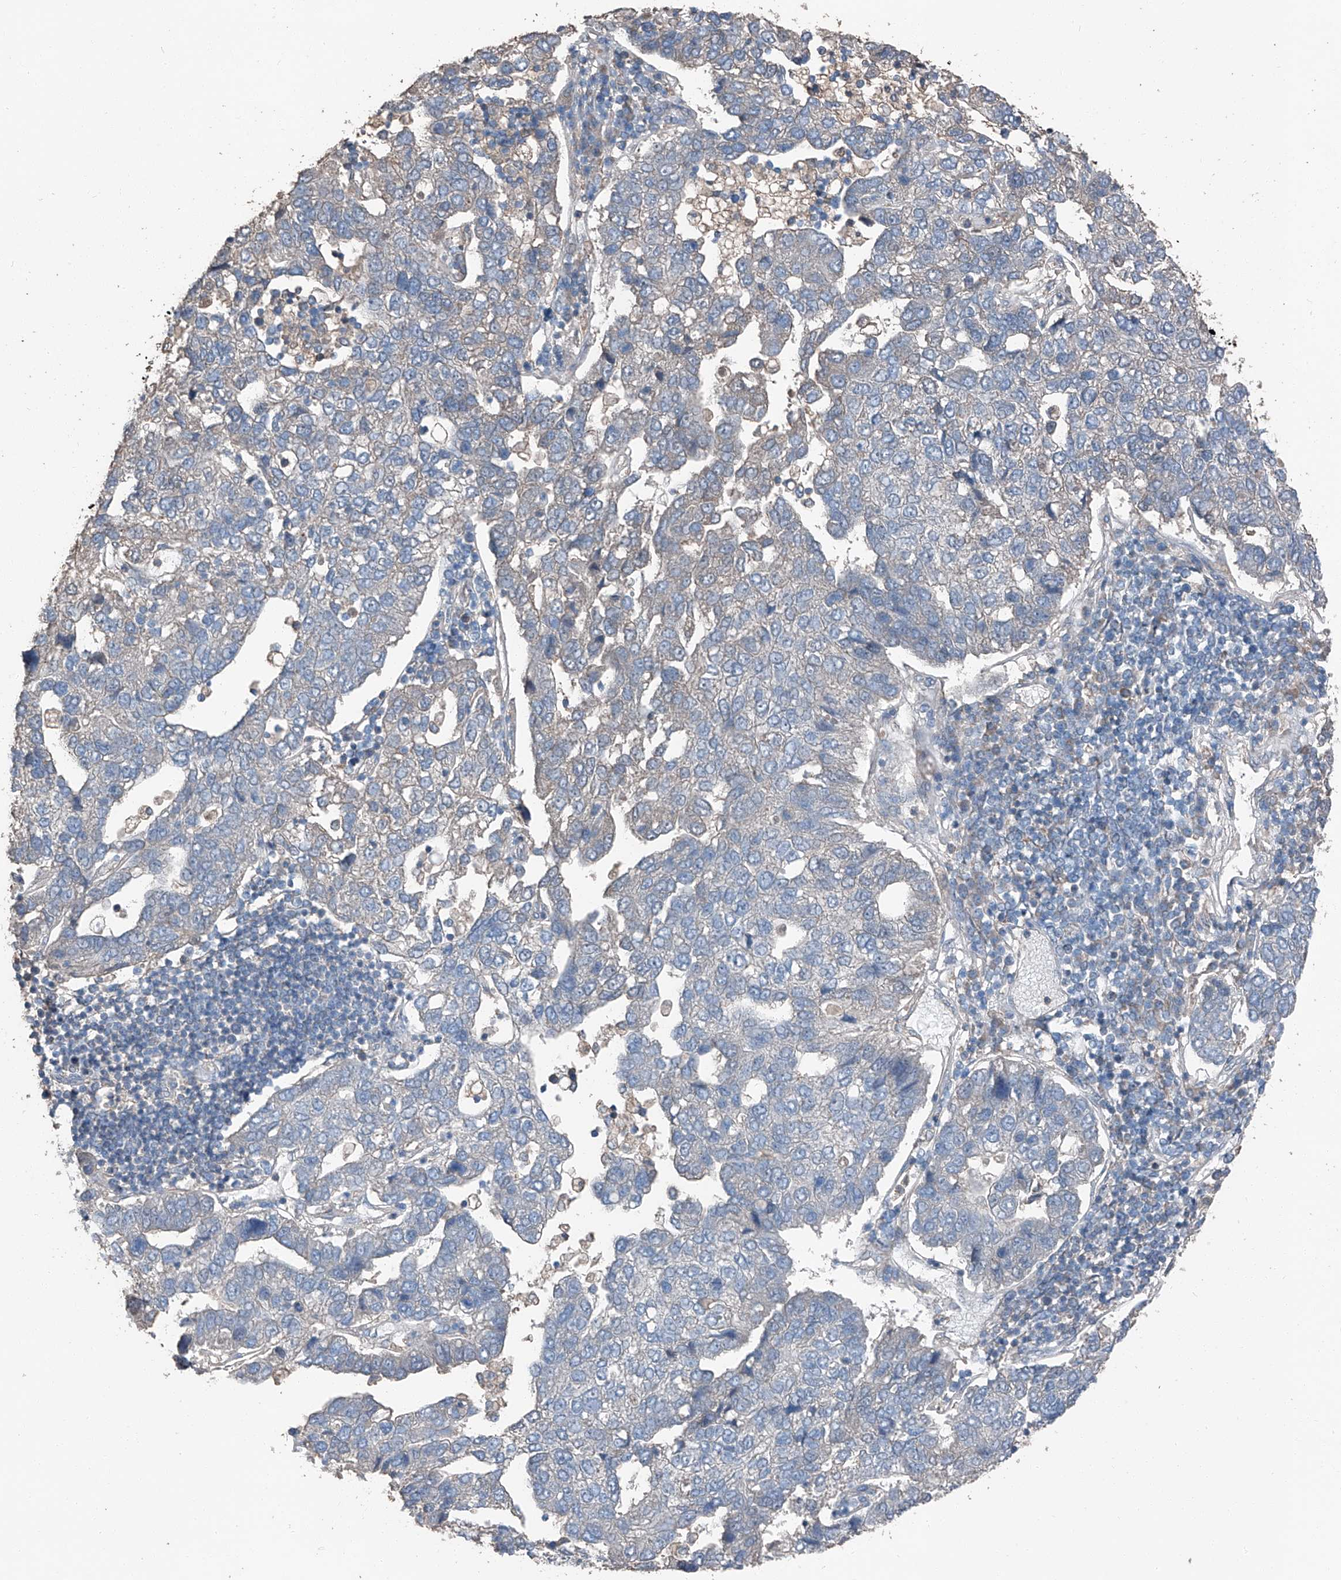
{"staining": {"intensity": "negative", "quantity": "none", "location": "none"}, "tissue": "pancreatic cancer", "cell_type": "Tumor cells", "image_type": "cancer", "snomed": [{"axis": "morphology", "description": "Adenocarcinoma, NOS"}, {"axis": "topography", "description": "Pancreas"}], "caption": "A high-resolution image shows immunohistochemistry staining of pancreatic cancer, which shows no significant positivity in tumor cells.", "gene": "MAMLD1", "patient": {"sex": "female", "age": 61}}